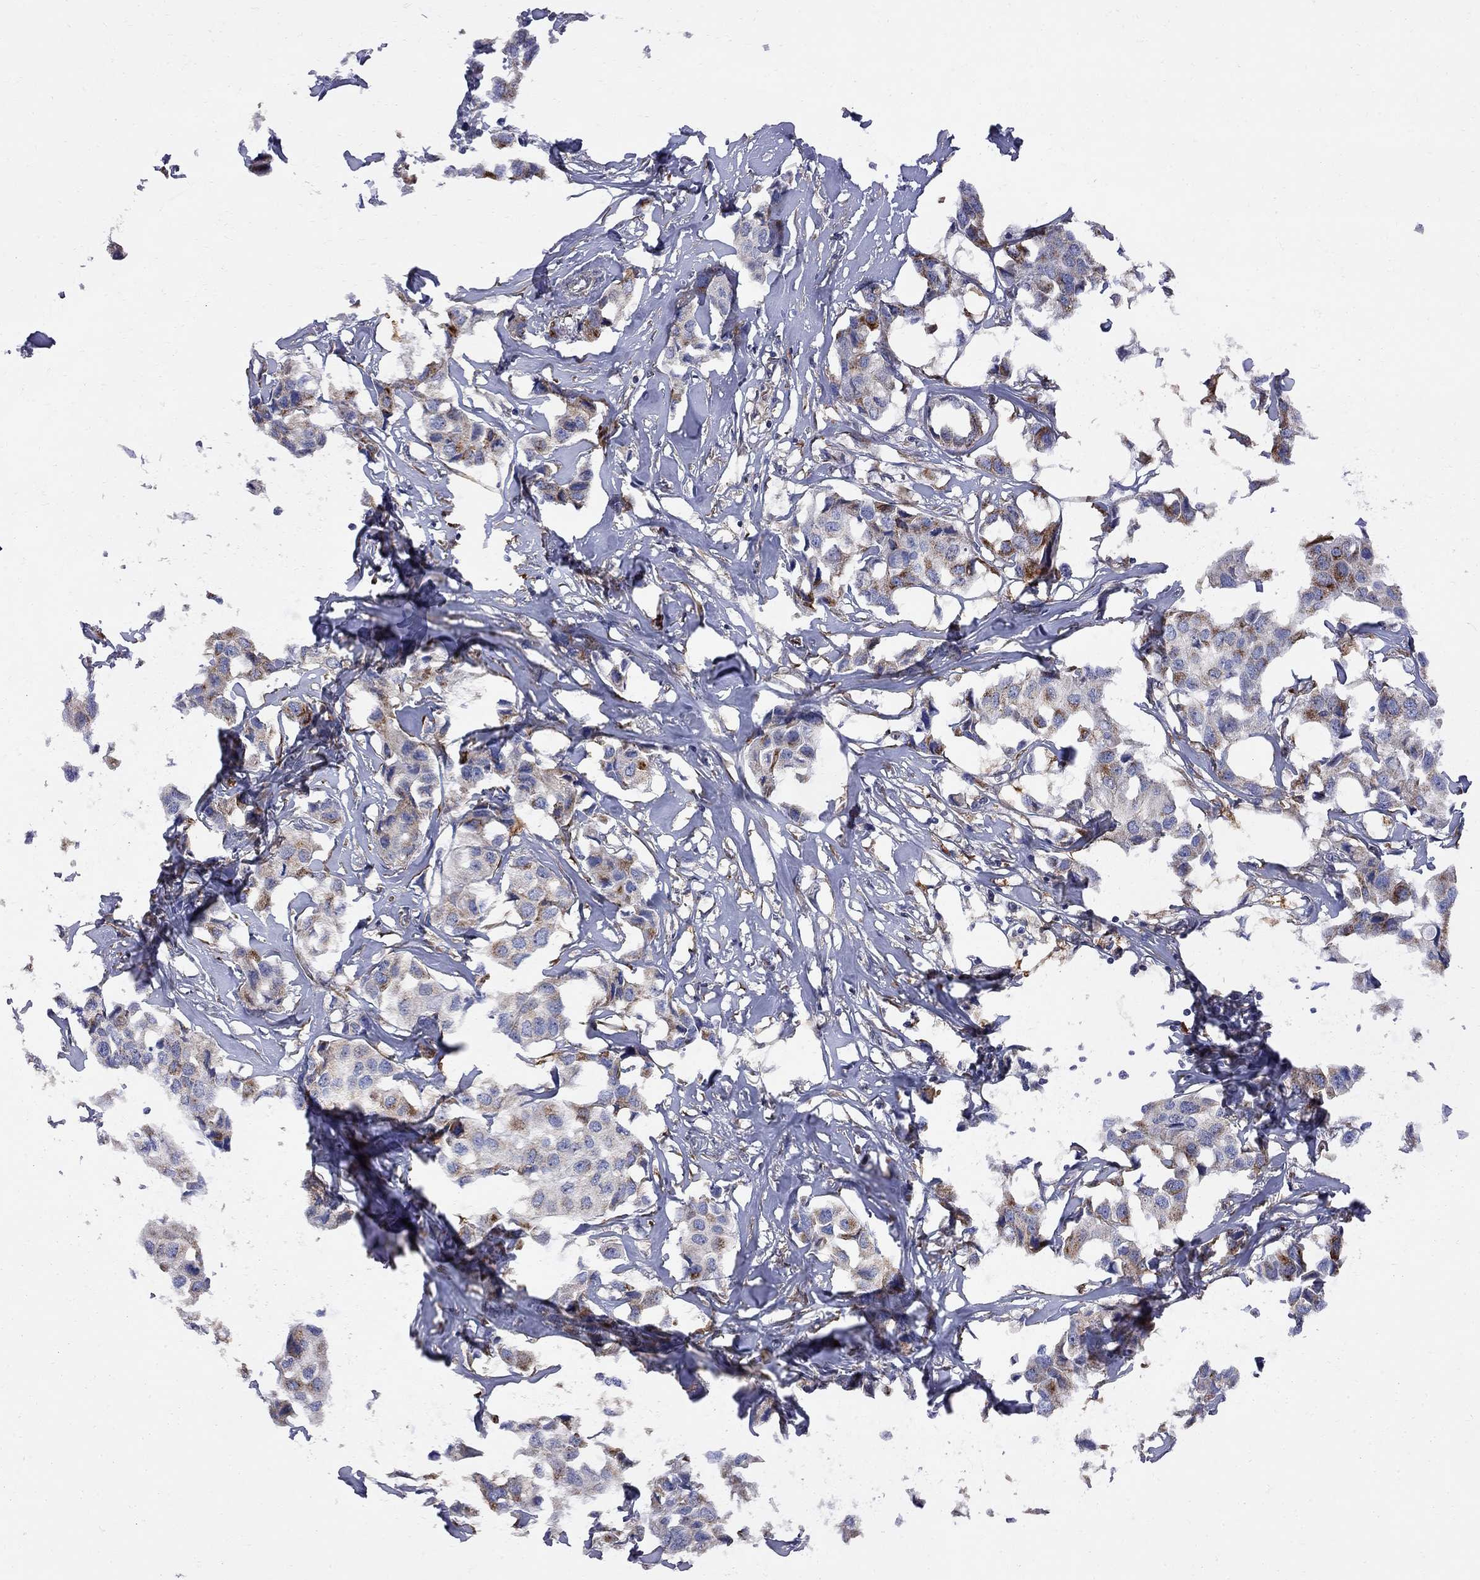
{"staining": {"intensity": "strong", "quantity": "<25%", "location": "cytoplasmic/membranous"}, "tissue": "breast cancer", "cell_type": "Tumor cells", "image_type": "cancer", "snomed": [{"axis": "morphology", "description": "Duct carcinoma"}, {"axis": "topography", "description": "Breast"}], "caption": "The image displays staining of invasive ductal carcinoma (breast), revealing strong cytoplasmic/membranous protein expression (brown color) within tumor cells.", "gene": "MTHFR", "patient": {"sex": "female", "age": 80}}